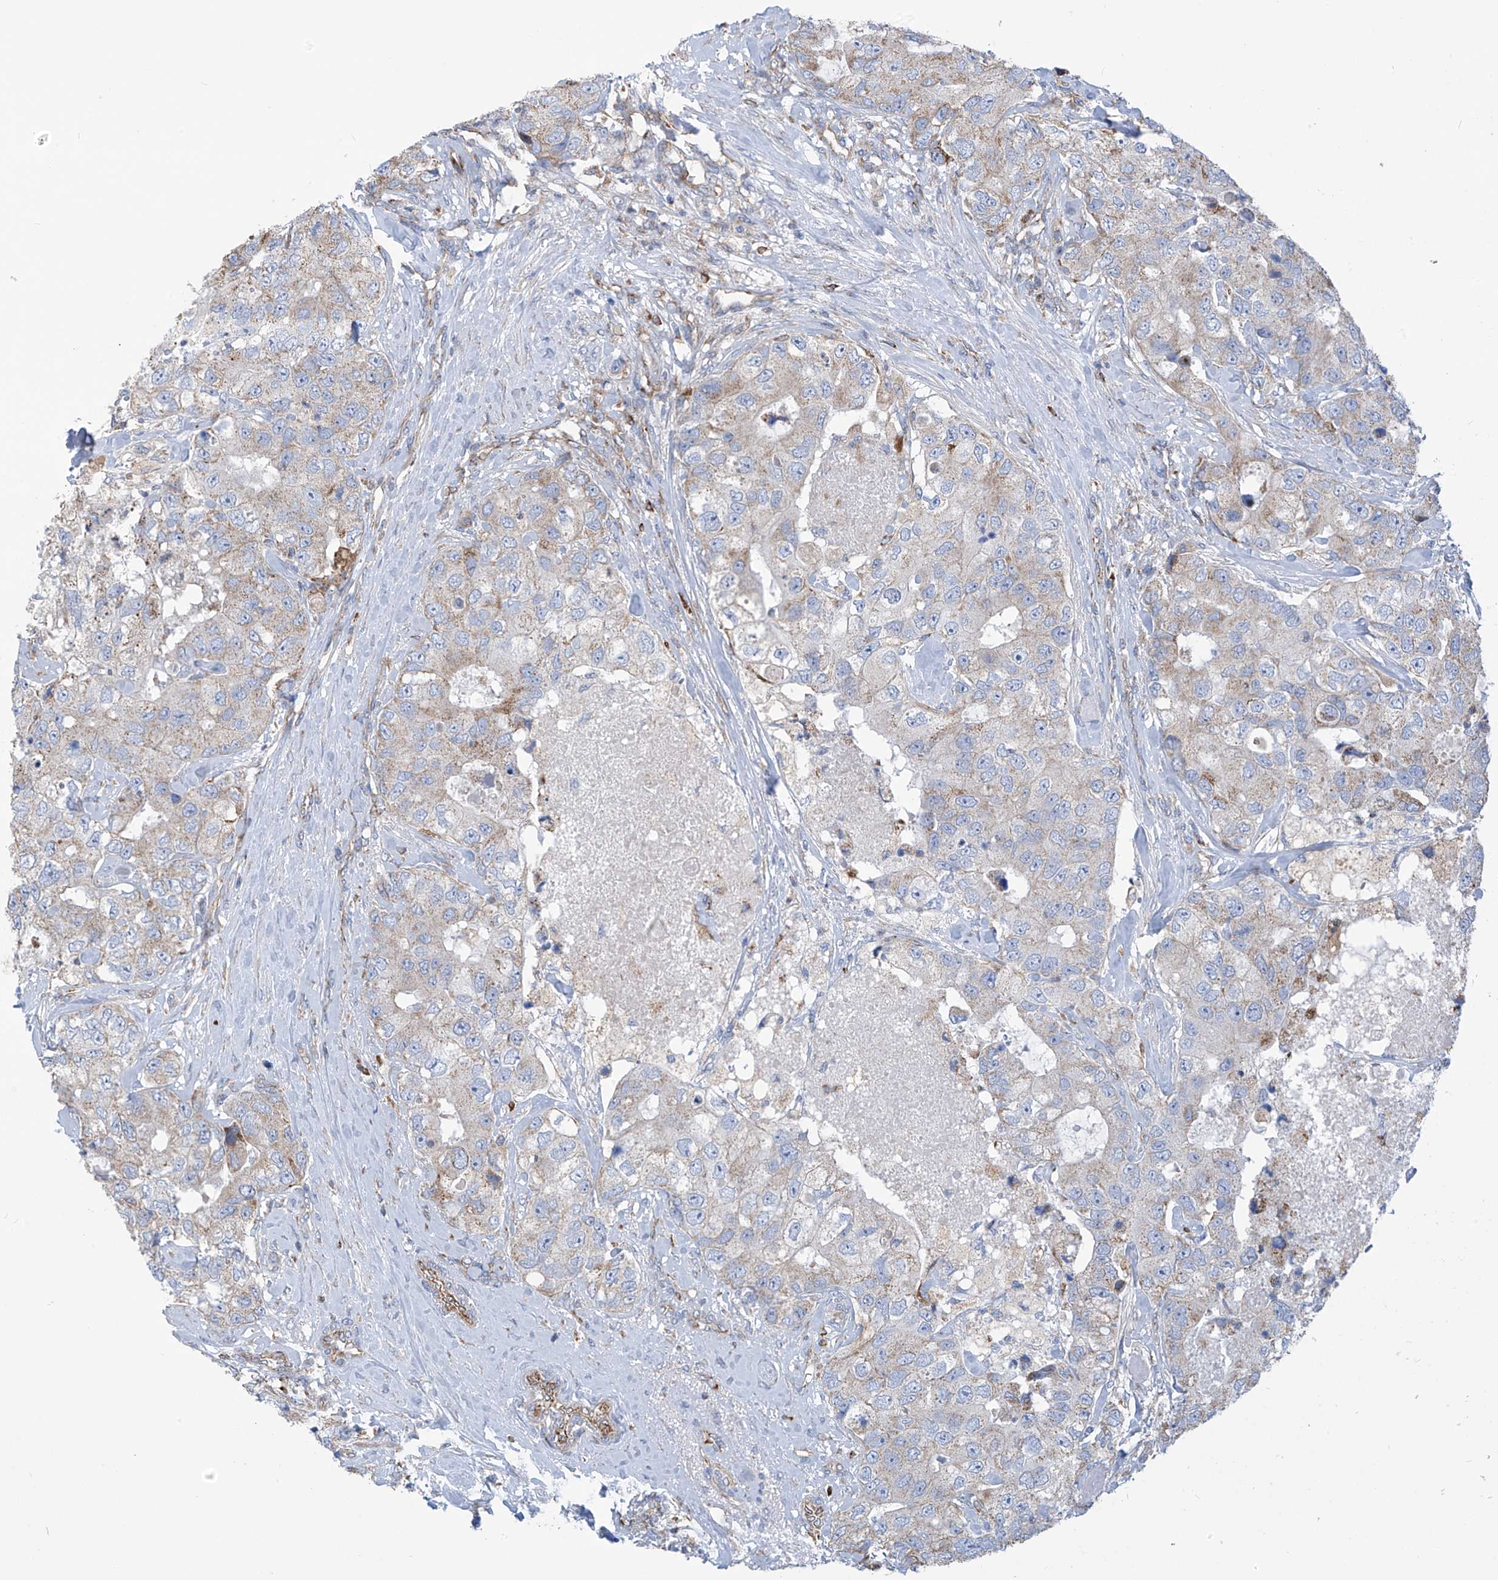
{"staining": {"intensity": "weak", "quantity": "25%-75%", "location": "cytoplasmic/membranous"}, "tissue": "breast cancer", "cell_type": "Tumor cells", "image_type": "cancer", "snomed": [{"axis": "morphology", "description": "Duct carcinoma"}, {"axis": "topography", "description": "Breast"}], "caption": "The micrograph exhibits a brown stain indicating the presence of a protein in the cytoplasmic/membranous of tumor cells in breast cancer.", "gene": "EIF5B", "patient": {"sex": "female", "age": 62}}